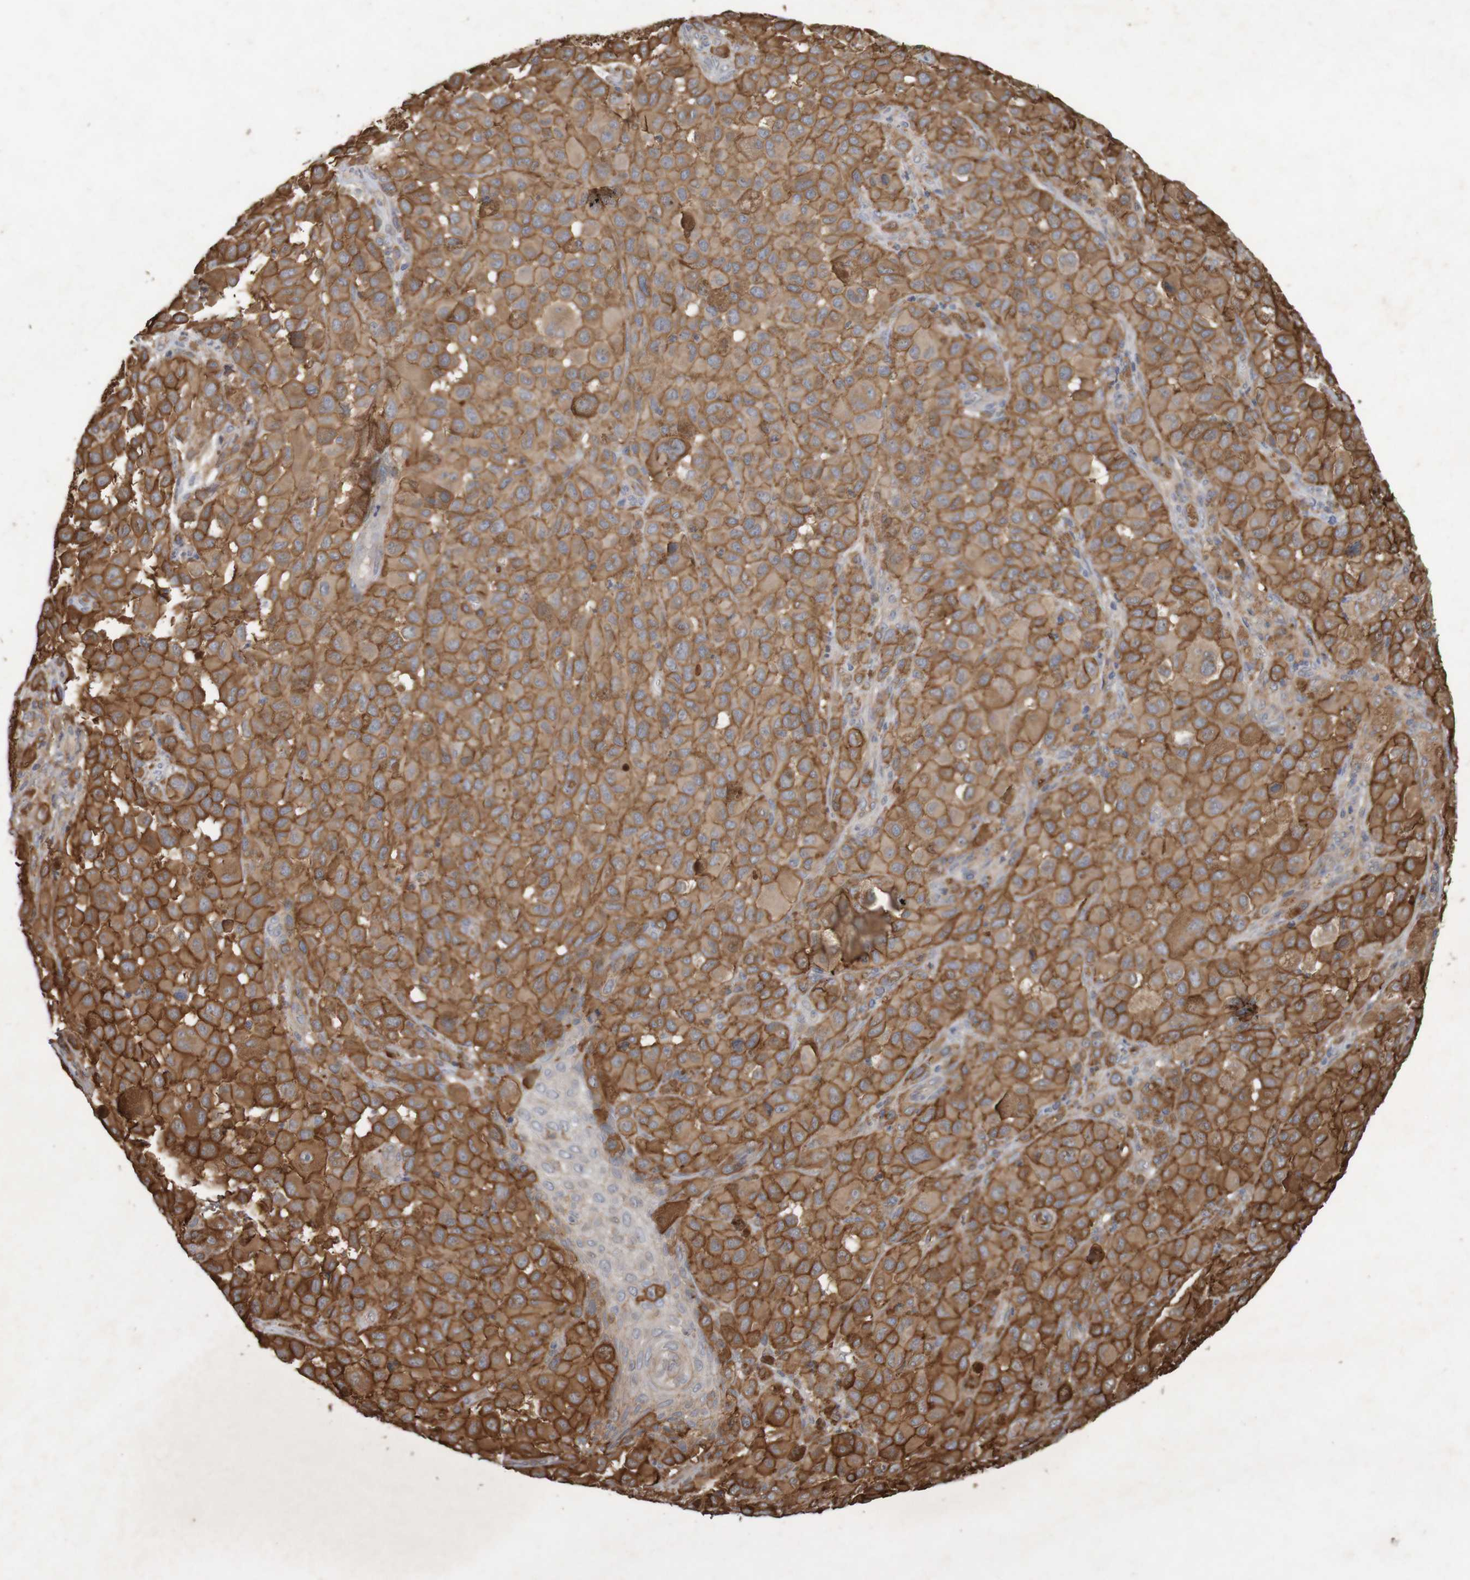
{"staining": {"intensity": "moderate", "quantity": ">75%", "location": "cytoplasmic/membranous"}, "tissue": "melanoma", "cell_type": "Tumor cells", "image_type": "cancer", "snomed": [{"axis": "morphology", "description": "Malignant melanoma, NOS"}, {"axis": "topography", "description": "Skin"}], "caption": "Immunohistochemistry of melanoma reveals medium levels of moderate cytoplasmic/membranous staining in approximately >75% of tumor cells.", "gene": "ARHGEF11", "patient": {"sex": "male", "age": 96}}